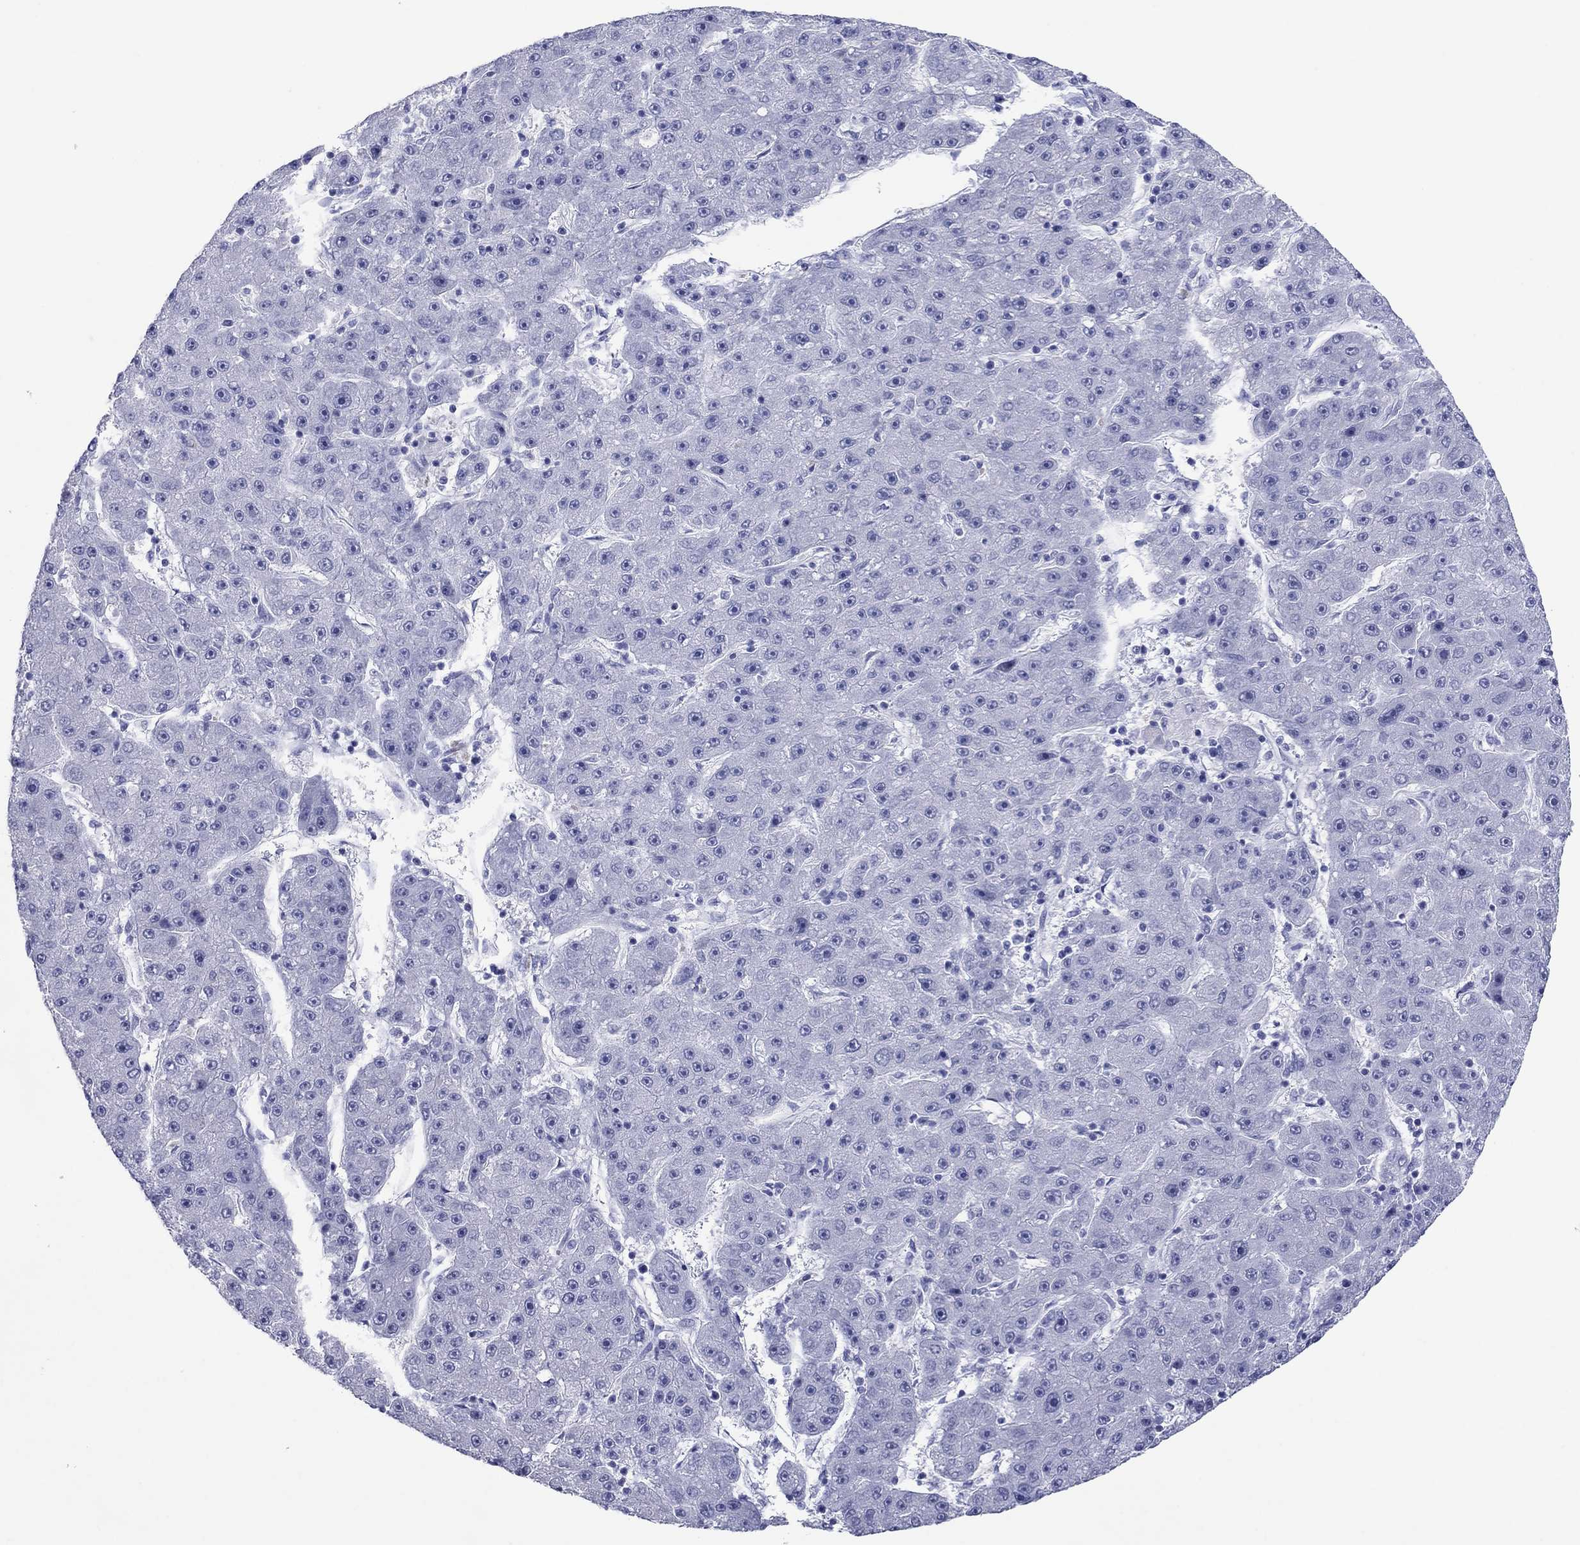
{"staining": {"intensity": "negative", "quantity": "none", "location": "none"}, "tissue": "liver cancer", "cell_type": "Tumor cells", "image_type": "cancer", "snomed": [{"axis": "morphology", "description": "Carcinoma, Hepatocellular, NOS"}, {"axis": "topography", "description": "Liver"}], "caption": "High power microscopy image of an immunohistochemistry (IHC) image of hepatocellular carcinoma (liver), revealing no significant expression in tumor cells.", "gene": "ATP4A", "patient": {"sex": "male", "age": 67}}